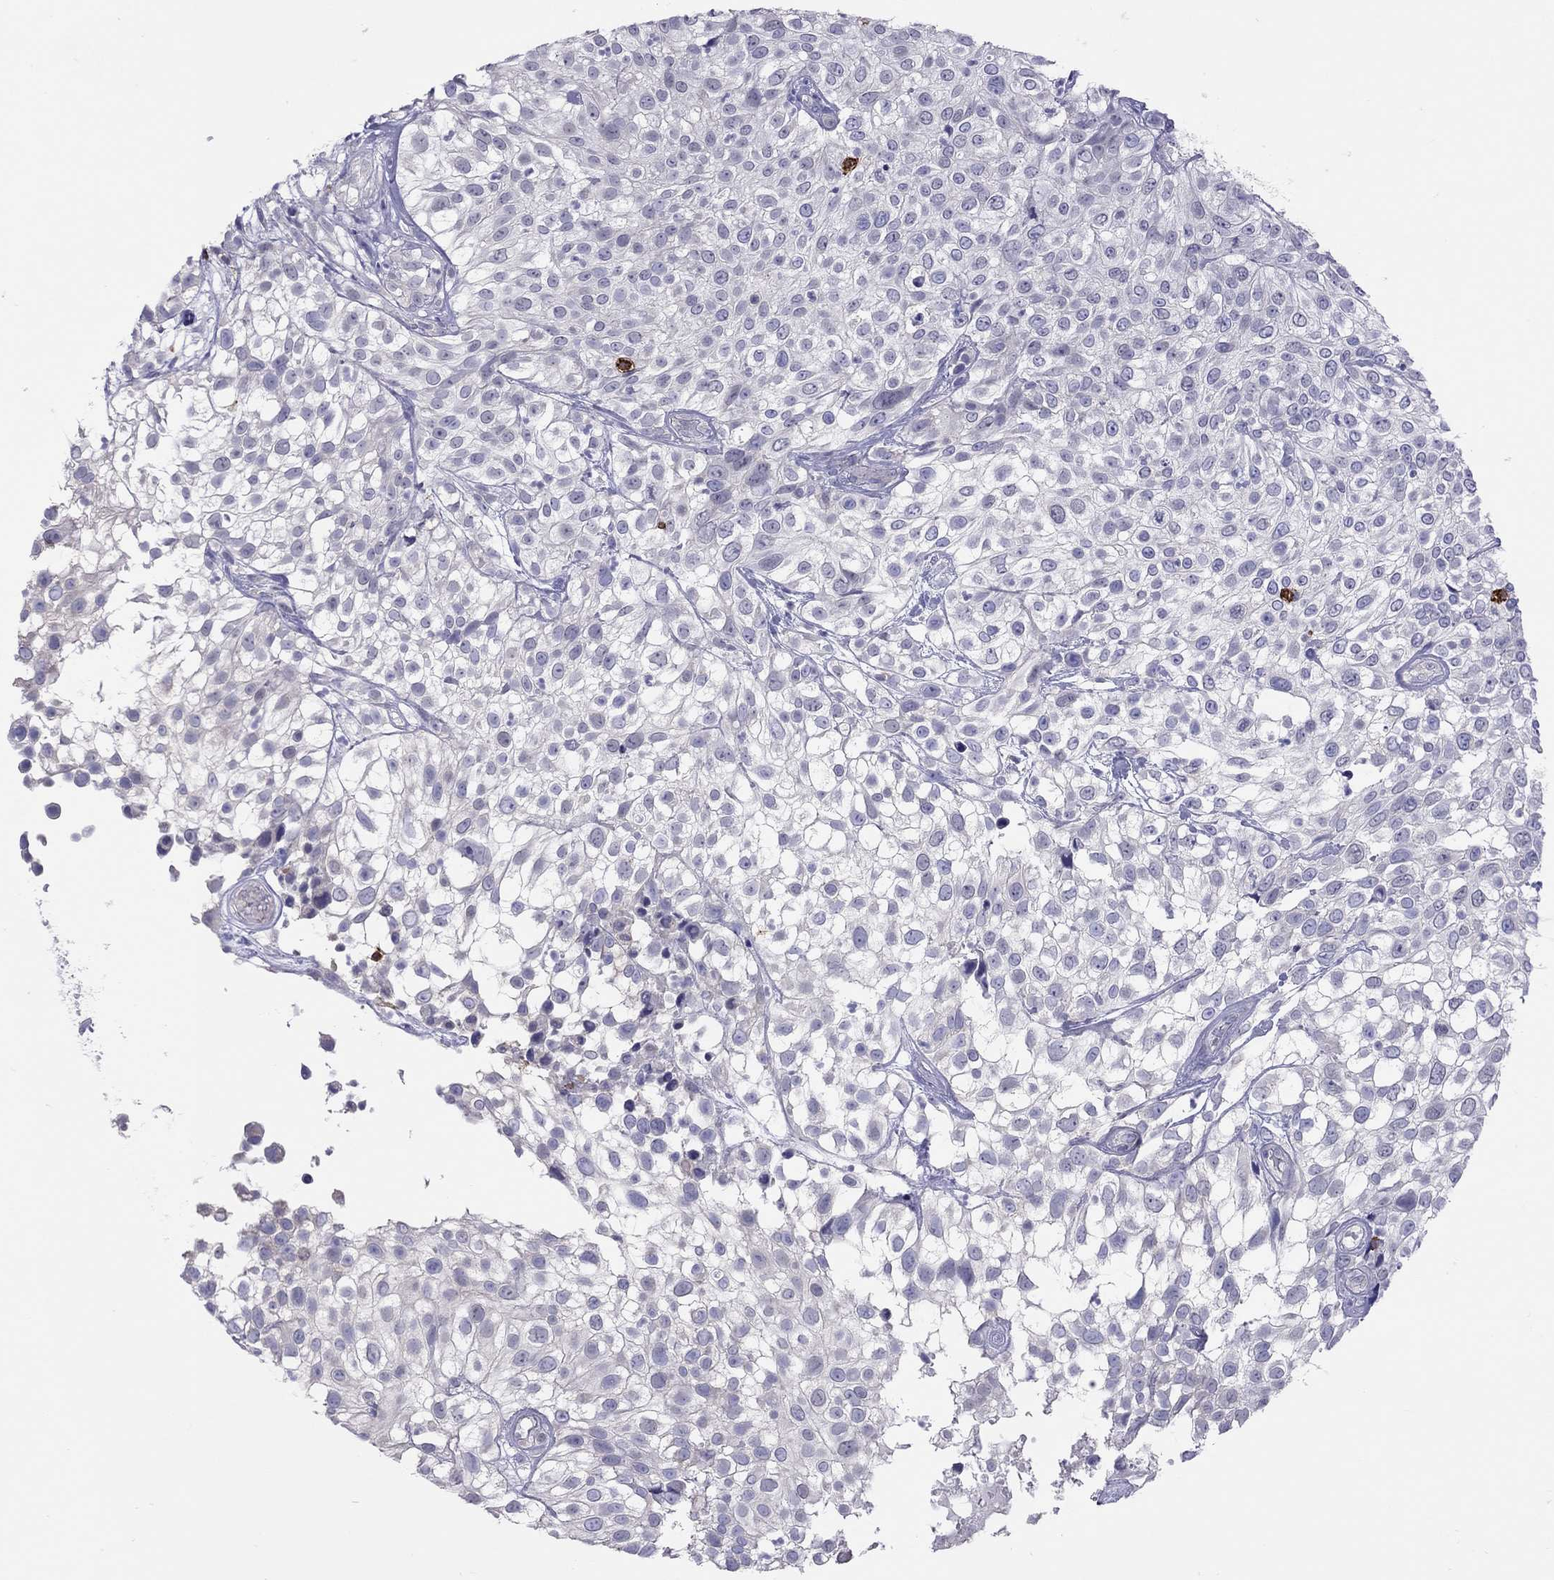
{"staining": {"intensity": "negative", "quantity": "none", "location": "none"}, "tissue": "urothelial cancer", "cell_type": "Tumor cells", "image_type": "cancer", "snomed": [{"axis": "morphology", "description": "Urothelial carcinoma, High grade"}, {"axis": "topography", "description": "Urinary bladder"}], "caption": "Human urothelial cancer stained for a protein using immunohistochemistry (IHC) displays no staining in tumor cells.", "gene": "MND1", "patient": {"sex": "male", "age": 56}}